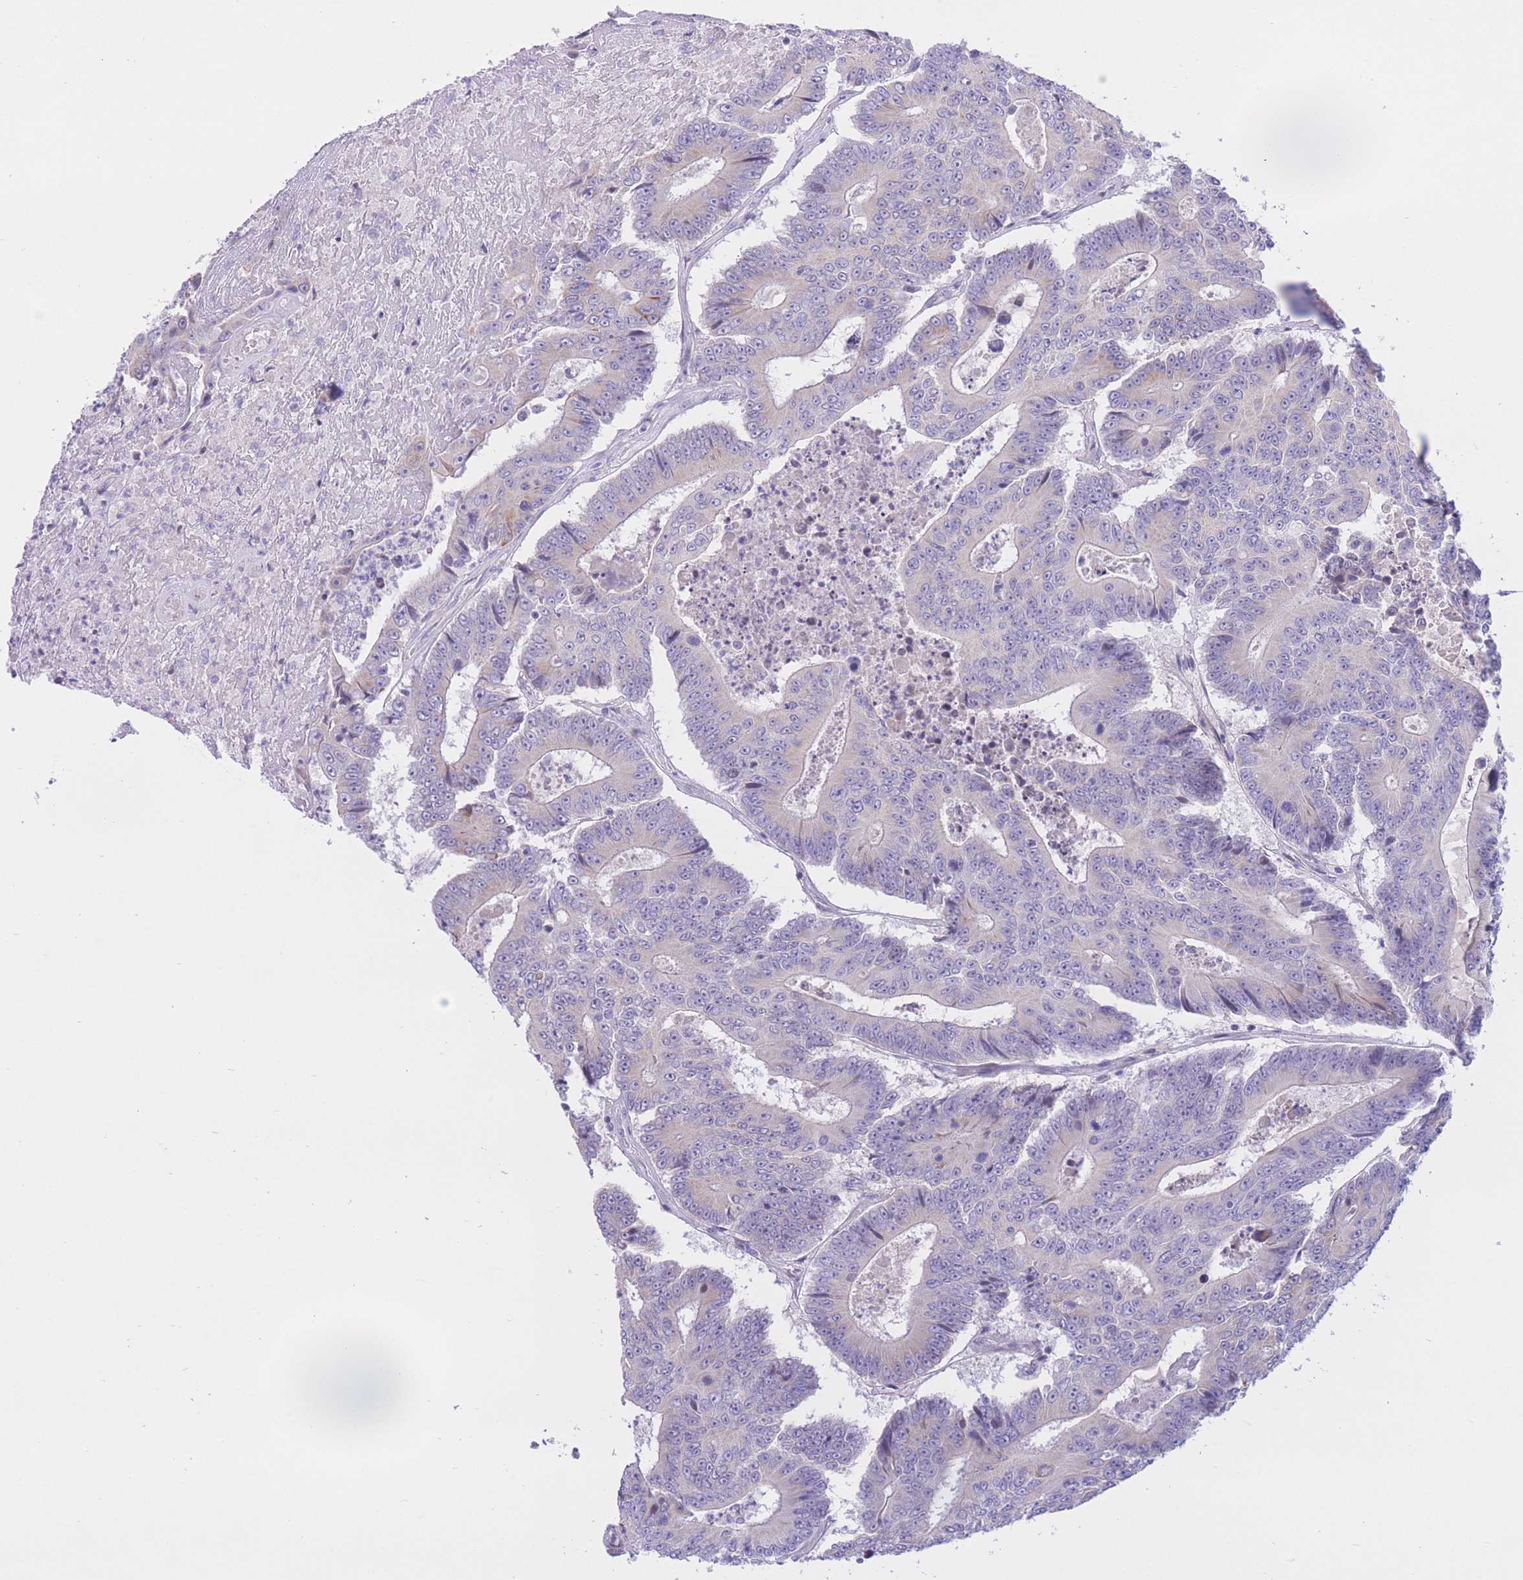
{"staining": {"intensity": "negative", "quantity": "none", "location": "none"}, "tissue": "colorectal cancer", "cell_type": "Tumor cells", "image_type": "cancer", "snomed": [{"axis": "morphology", "description": "Adenocarcinoma, NOS"}, {"axis": "topography", "description": "Colon"}], "caption": "DAB (3,3'-diaminobenzidine) immunohistochemical staining of human colorectal cancer demonstrates no significant expression in tumor cells.", "gene": "RPL39L", "patient": {"sex": "male", "age": 83}}